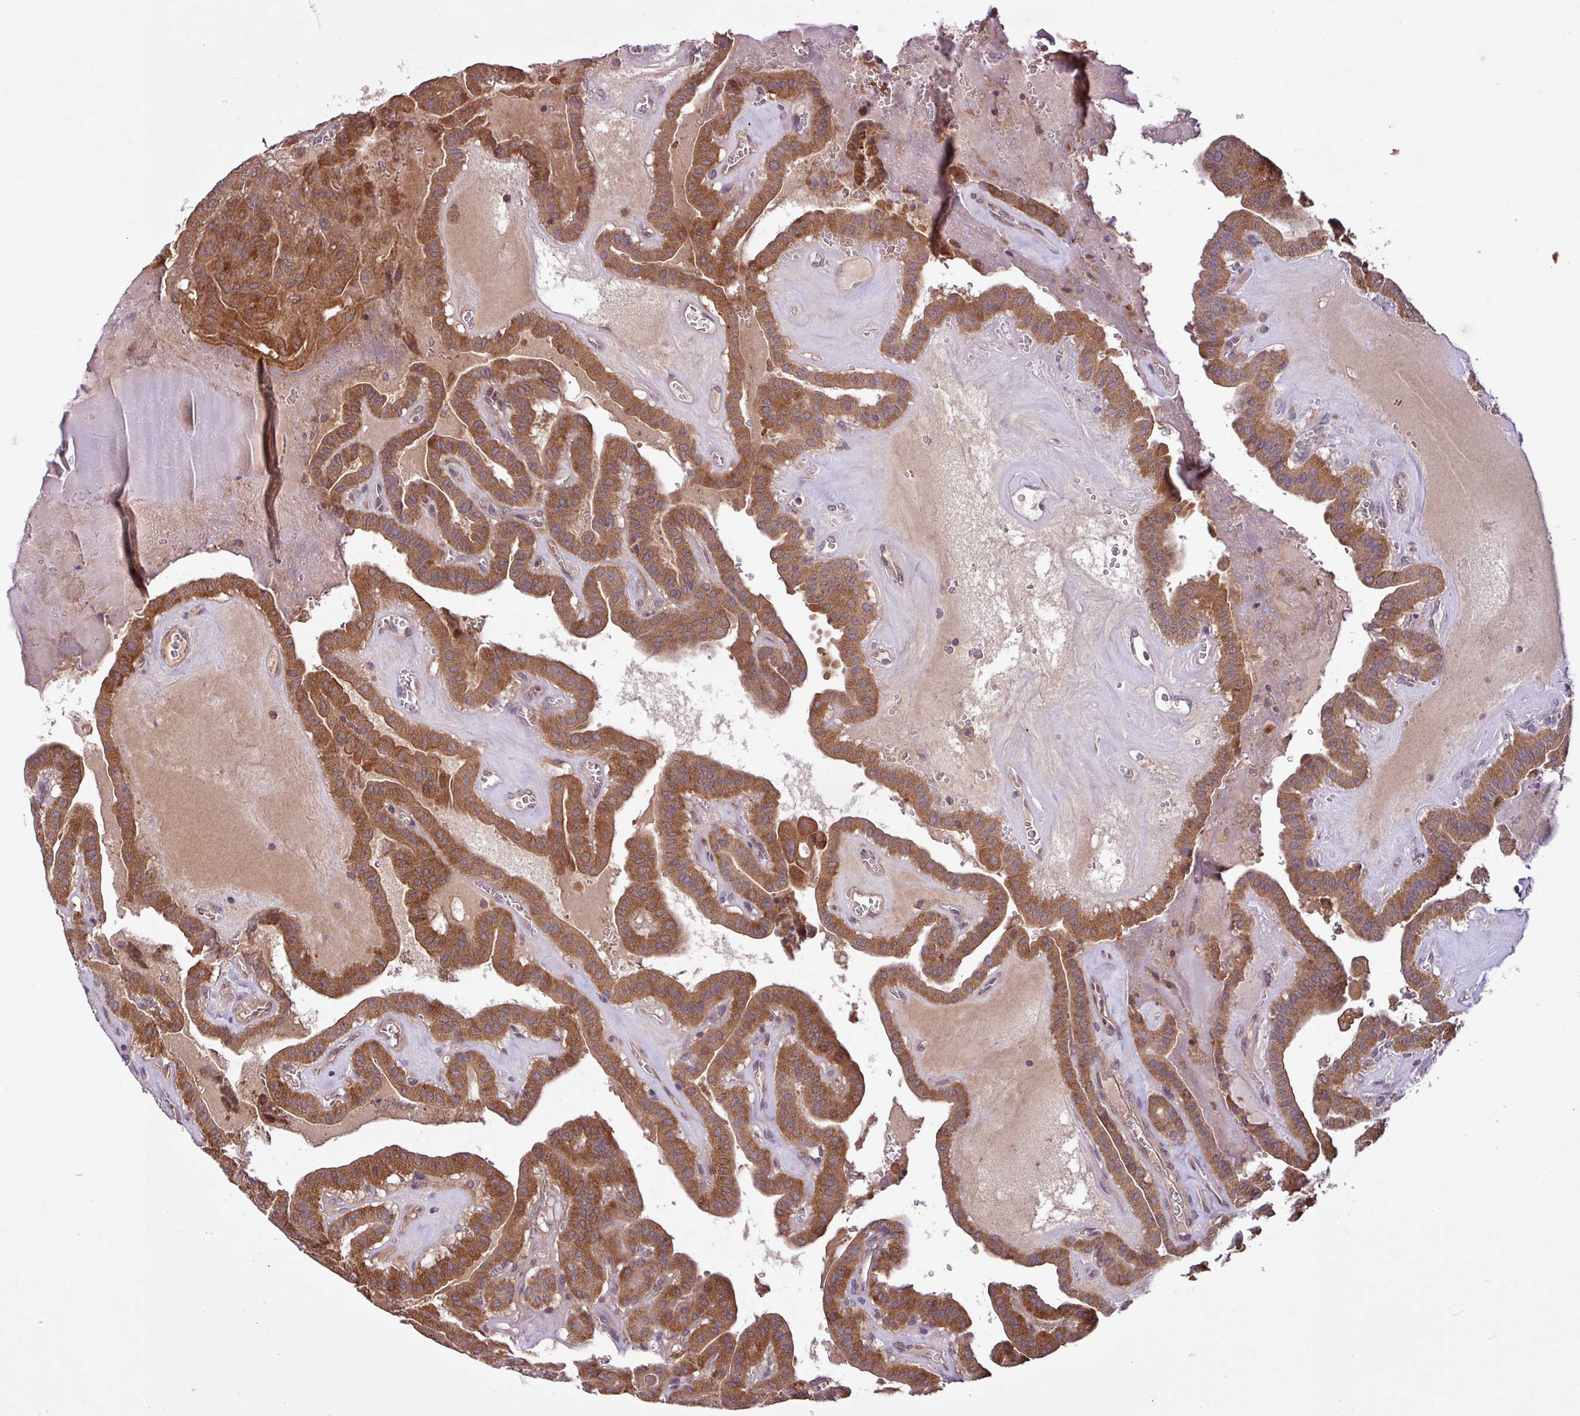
{"staining": {"intensity": "strong", "quantity": ">75%", "location": "cytoplasmic/membranous"}, "tissue": "thyroid cancer", "cell_type": "Tumor cells", "image_type": "cancer", "snomed": [{"axis": "morphology", "description": "Papillary adenocarcinoma, NOS"}, {"axis": "topography", "description": "Thyroid gland"}], "caption": "Papillary adenocarcinoma (thyroid) was stained to show a protein in brown. There is high levels of strong cytoplasmic/membranous positivity in approximately >75% of tumor cells.", "gene": "TIMM10B", "patient": {"sex": "male", "age": 52}}